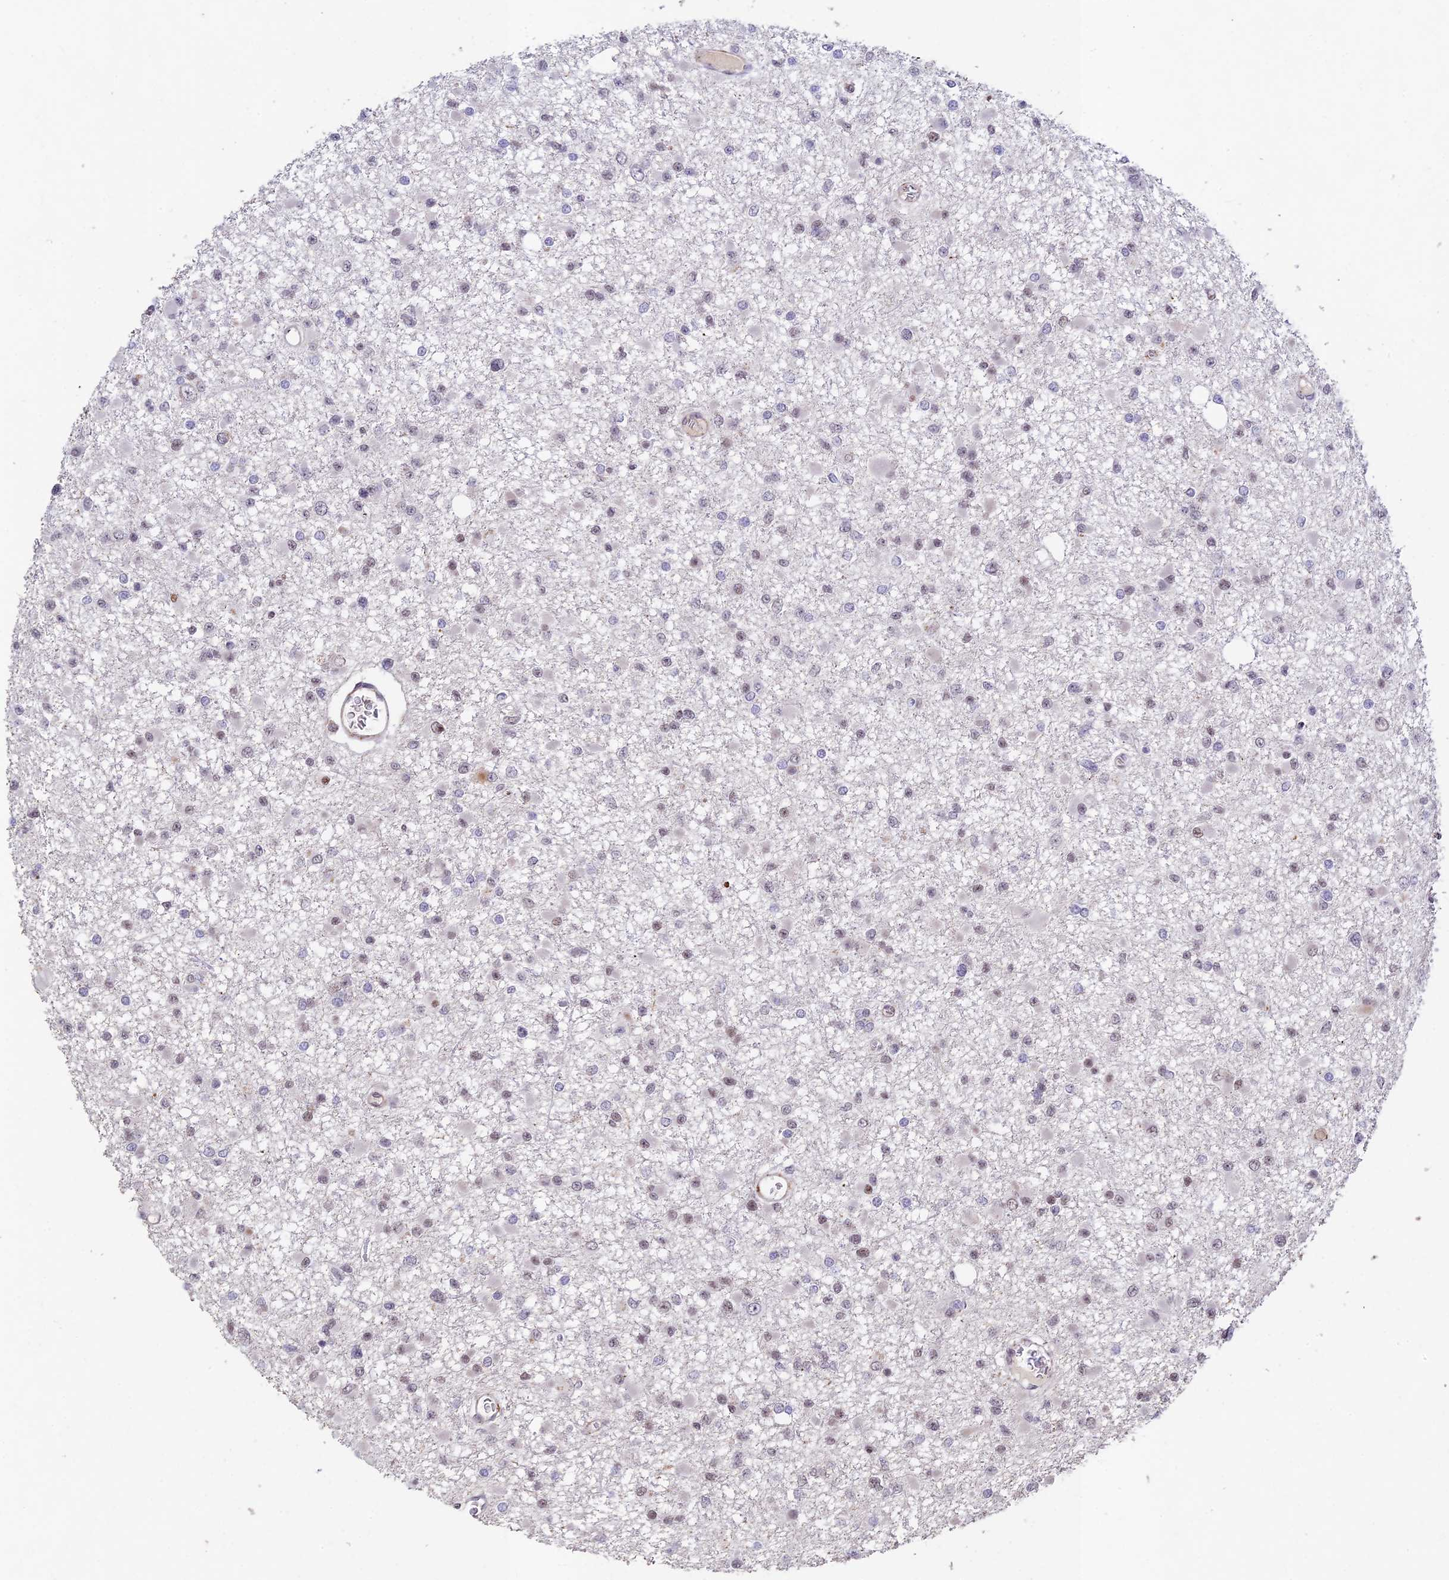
{"staining": {"intensity": "negative", "quantity": "none", "location": "none"}, "tissue": "glioma", "cell_type": "Tumor cells", "image_type": "cancer", "snomed": [{"axis": "morphology", "description": "Glioma, malignant, Low grade"}, {"axis": "topography", "description": "Brain"}], "caption": "Micrograph shows no protein positivity in tumor cells of glioma tissue. Brightfield microscopy of IHC stained with DAB (3,3'-diaminobenzidine) (brown) and hematoxylin (blue), captured at high magnification.", "gene": "RAVER1", "patient": {"sex": "female", "age": 22}}